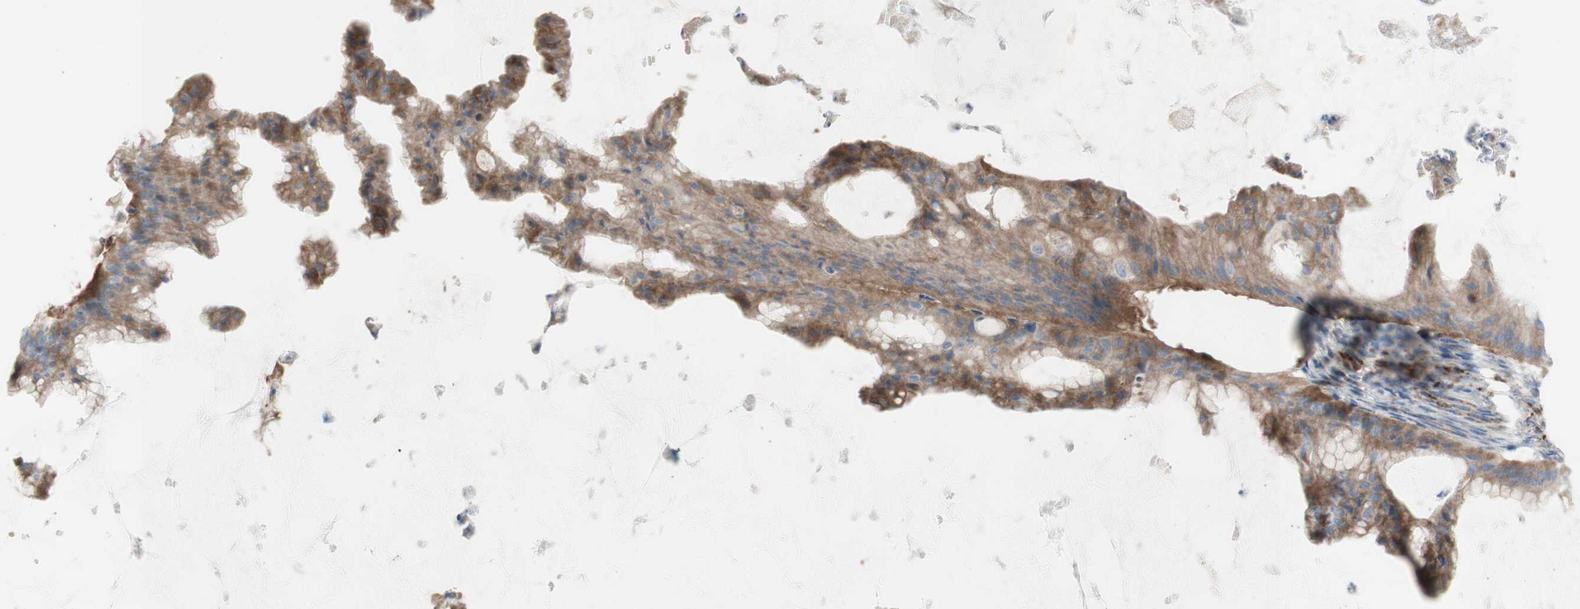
{"staining": {"intensity": "moderate", "quantity": "25%-75%", "location": "cytoplasmic/membranous"}, "tissue": "ovarian cancer", "cell_type": "Tumor cells", "image_type": "cancer", "snomed": [{"axis": "morphology", "description": "Cystadenocarcinoma, mucinous, NOS"}, {"axis": "topography", "description": "Ovary"}], "caption": "DAB (3,3'-diaminobenzidine) immunohistochemical staining of ovarian mucinous cystadenocarcinoma displays moderate cytoplasmic/membranous protein expression in approximately 25%-75% of tumor cells.", "gene": "C3orf52", "patient": {"sex": "female", "age": 61}}